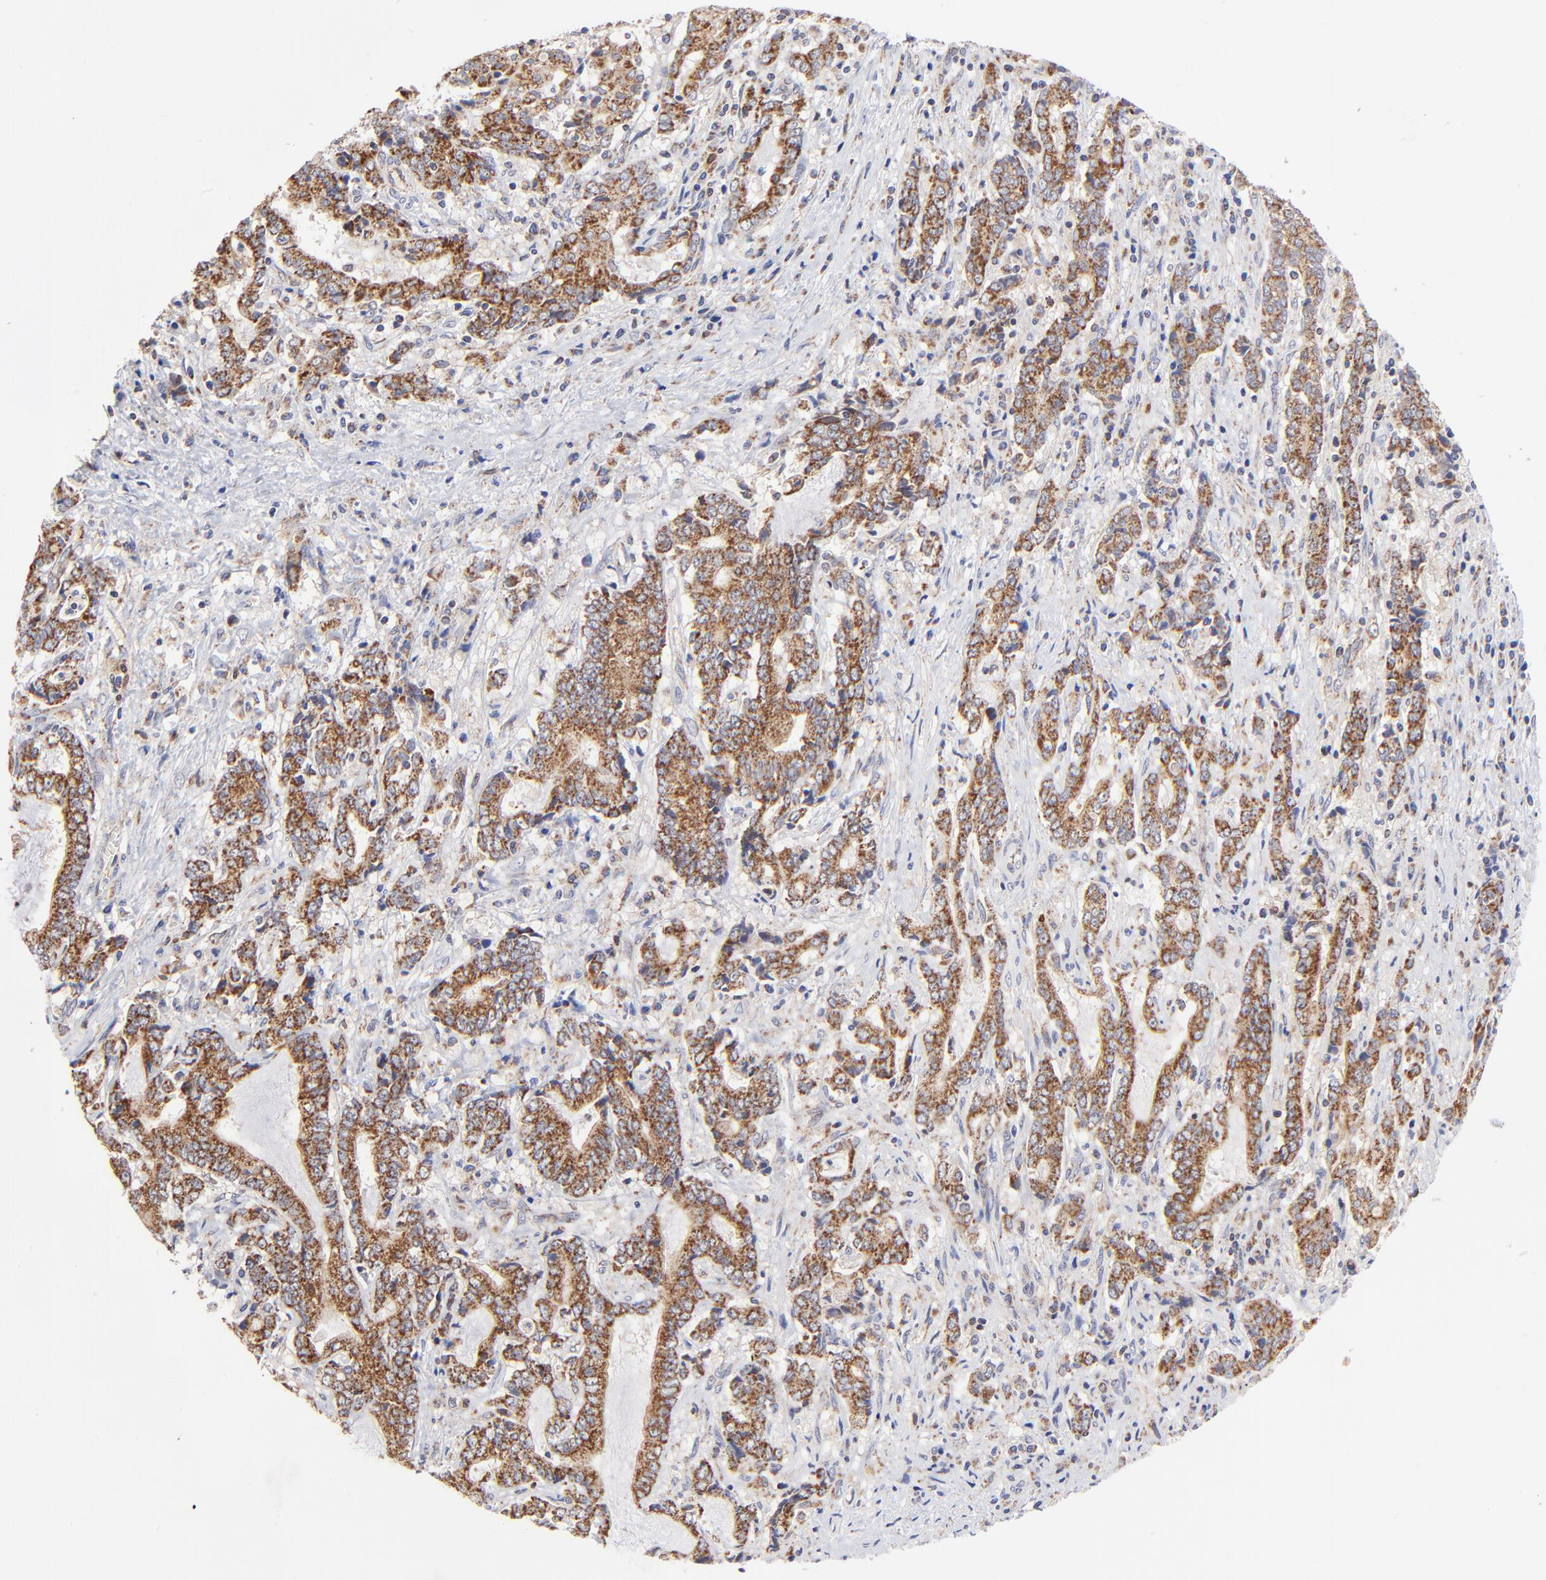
{"staining": {"intensity": "moderate", "quantity": ">75%", "location": "cytoplasmic/membranous"}, "tissue": "liver cancer", "cell_type": "Tumor cells", "image_type": "cancer", "snomed": [{"axis": "morphology", "description": "Cholangiocarcinoma"}, {"axis": "topography", "description": "Liver"}], "caption": "Immunohistochemistry (IHC) staining of liver cholangiocarcinoma, which exhibits medium levels of moderate cytoplasmic/membranous staining in approximately >75% of tumor cells indicating moderate cytoplasmic/membranous protein staining. The staining was performed using DAB (brown) for protein detection and nuclei were counterstained in hematoxylin (blue).", "gene": "FBXL12", "patient": {"sex": "male", "age": 57}}